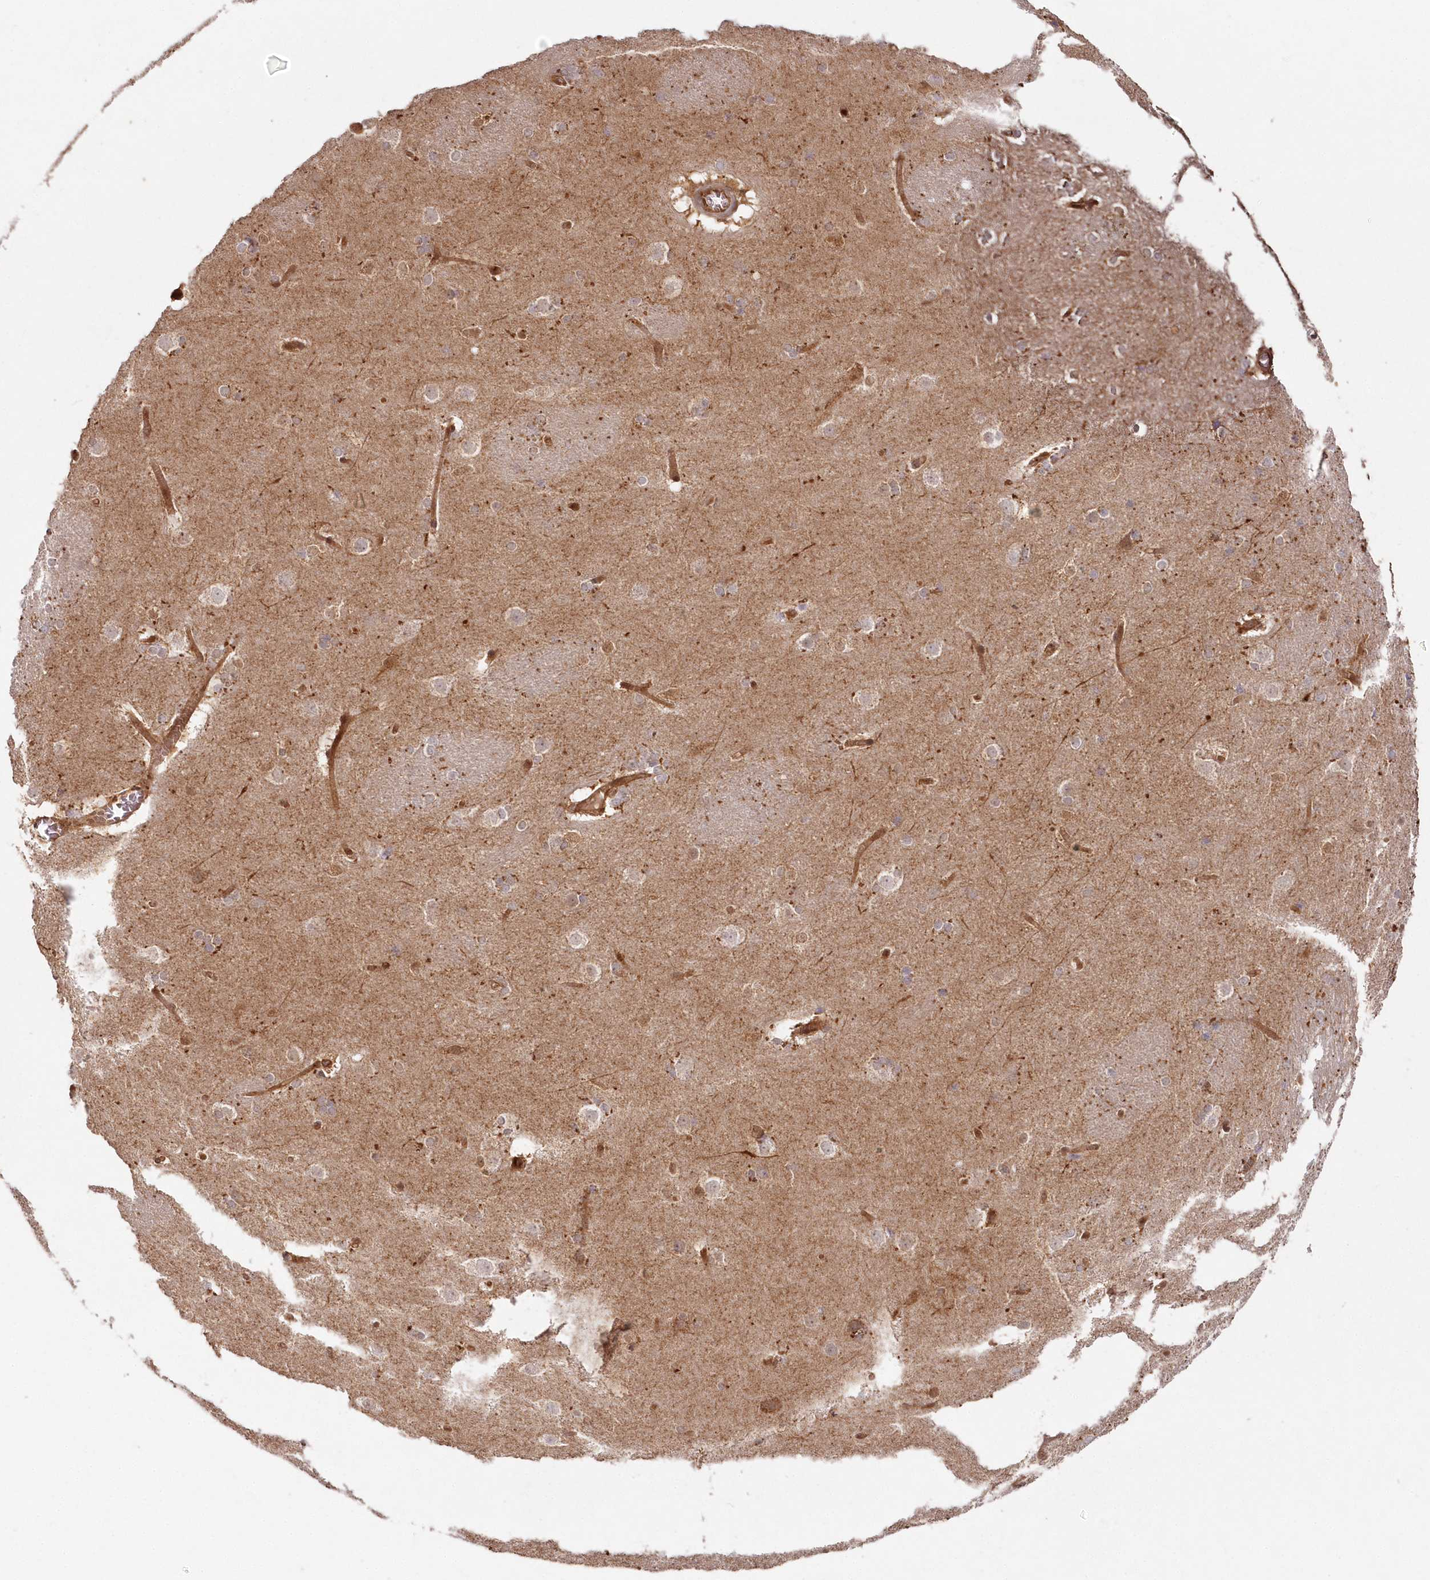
{"staining": {"intensity": "weak", "quantity": "25%-75%", "location": "nuclear"}, "tissue": "caudate", "cell_type": "Glial cells", "image_type": "normal", "snomed": [{"axis": "morphology", "description": "Normal tissue, NOS"}, {"axis": "topography", "description": "Lateral ventricle wall"}], "caption": "Weak nuclear staining is identified in approximately 25%-75% of glial cells in benign caudate. The staining was performed using DAB to visualize the protein expression in brown, while the nuclei were stained in blue with hematoxylin (Magnification: 20x).", "gene": "GBE1", "patient": {"sex": "female", "age": 19}}